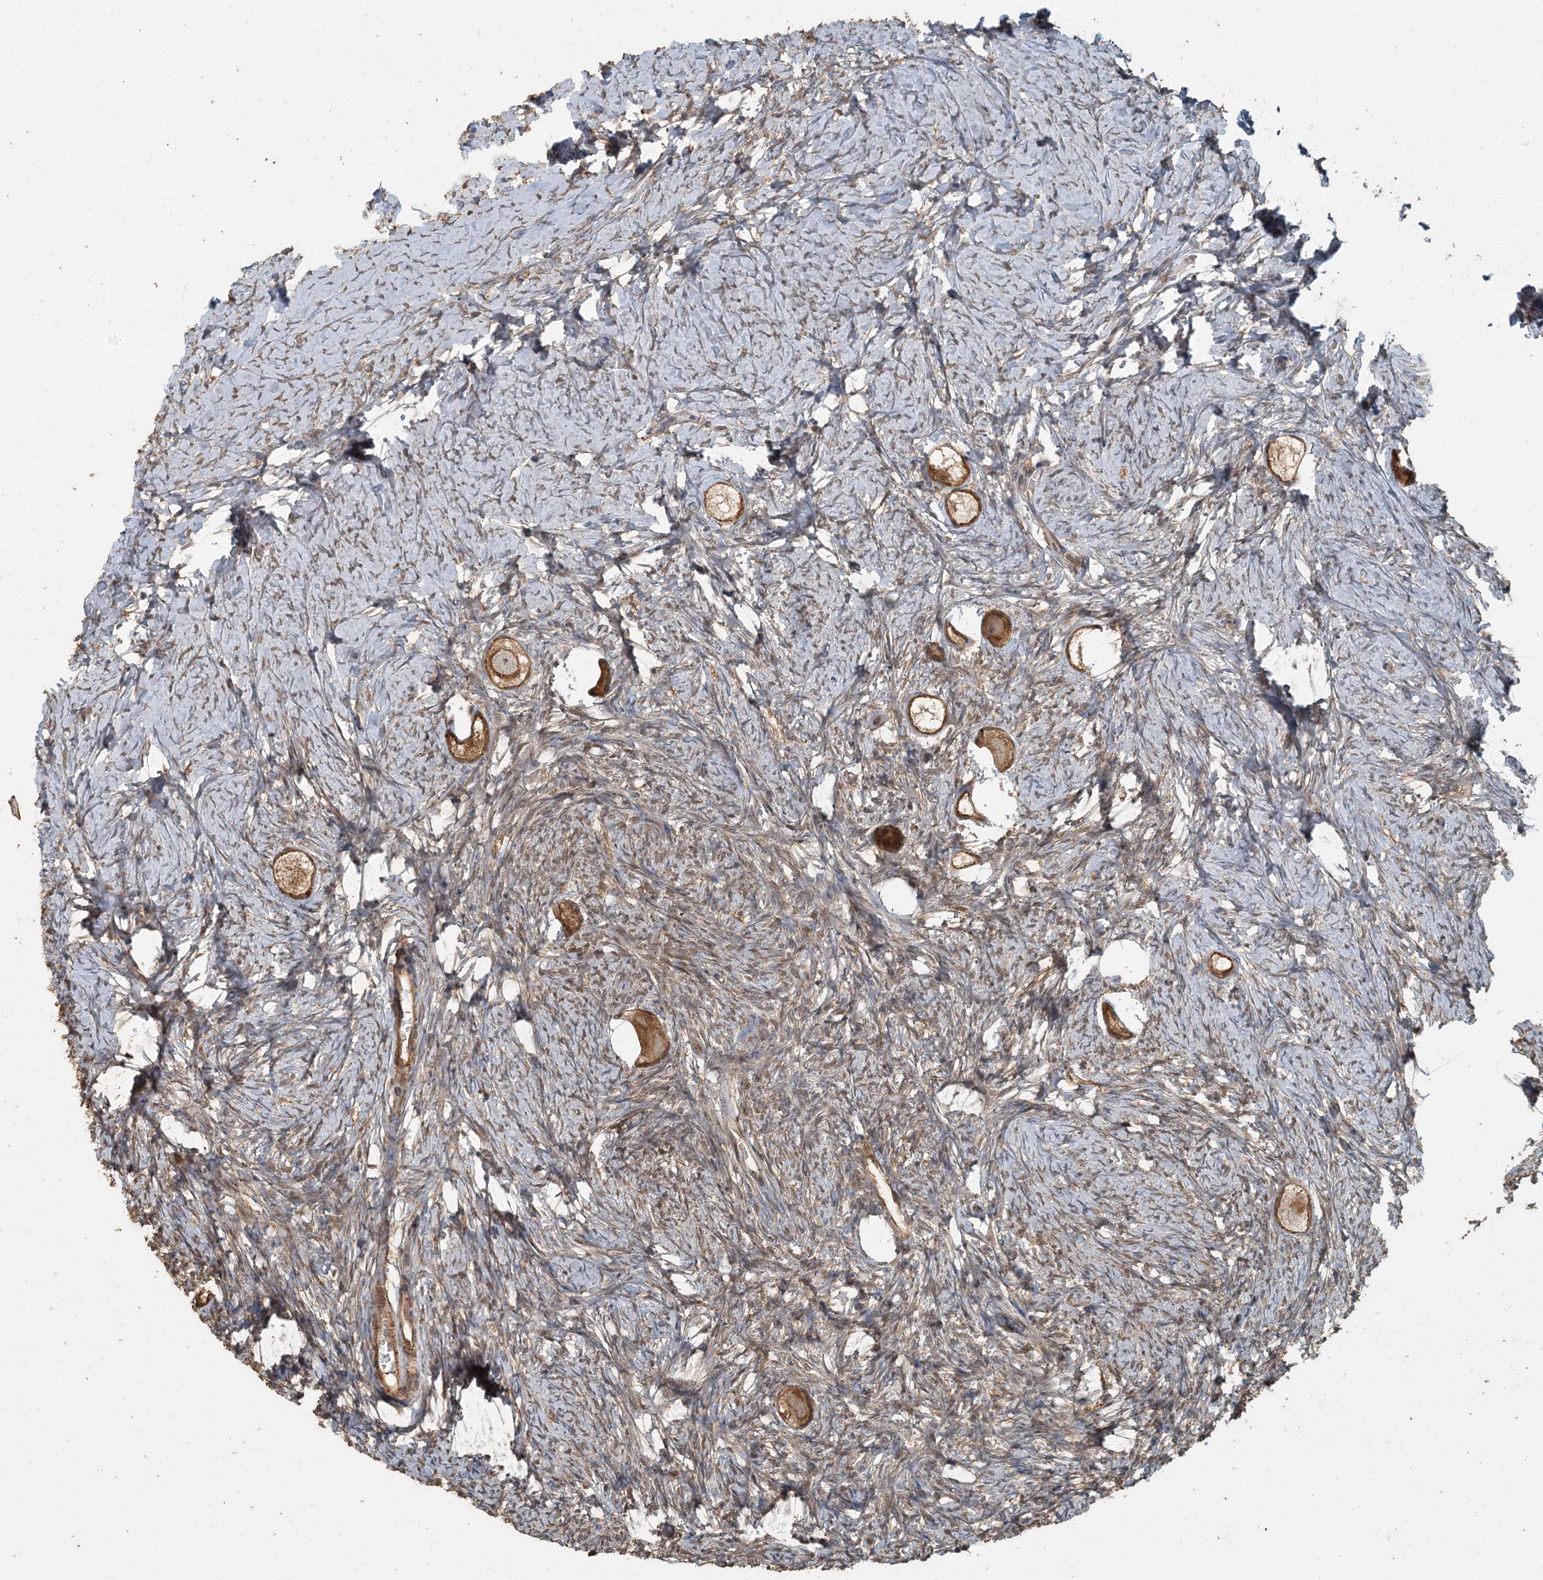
{"staining": {"intensity": "moderate", "quantity": ">75%", "location": "cytoplasmic/membranous"}, "tissue": "ovary", "cell_type": "Follicle cells", "image_type": "normal", "snomed": [{"axis": "morphology", "description": "Normal tissue, NOS"}, {"axis": "topography", "description": "Ovary"}], "caption": "Immunohistochemistry of unremarkable human ovary demonstrates medium levels of moderate cytoplasmic/membranous staining in approximately >75% of follicle cells.", "gene": "AK9", "patient": {"sex": "female", "age": 27}}